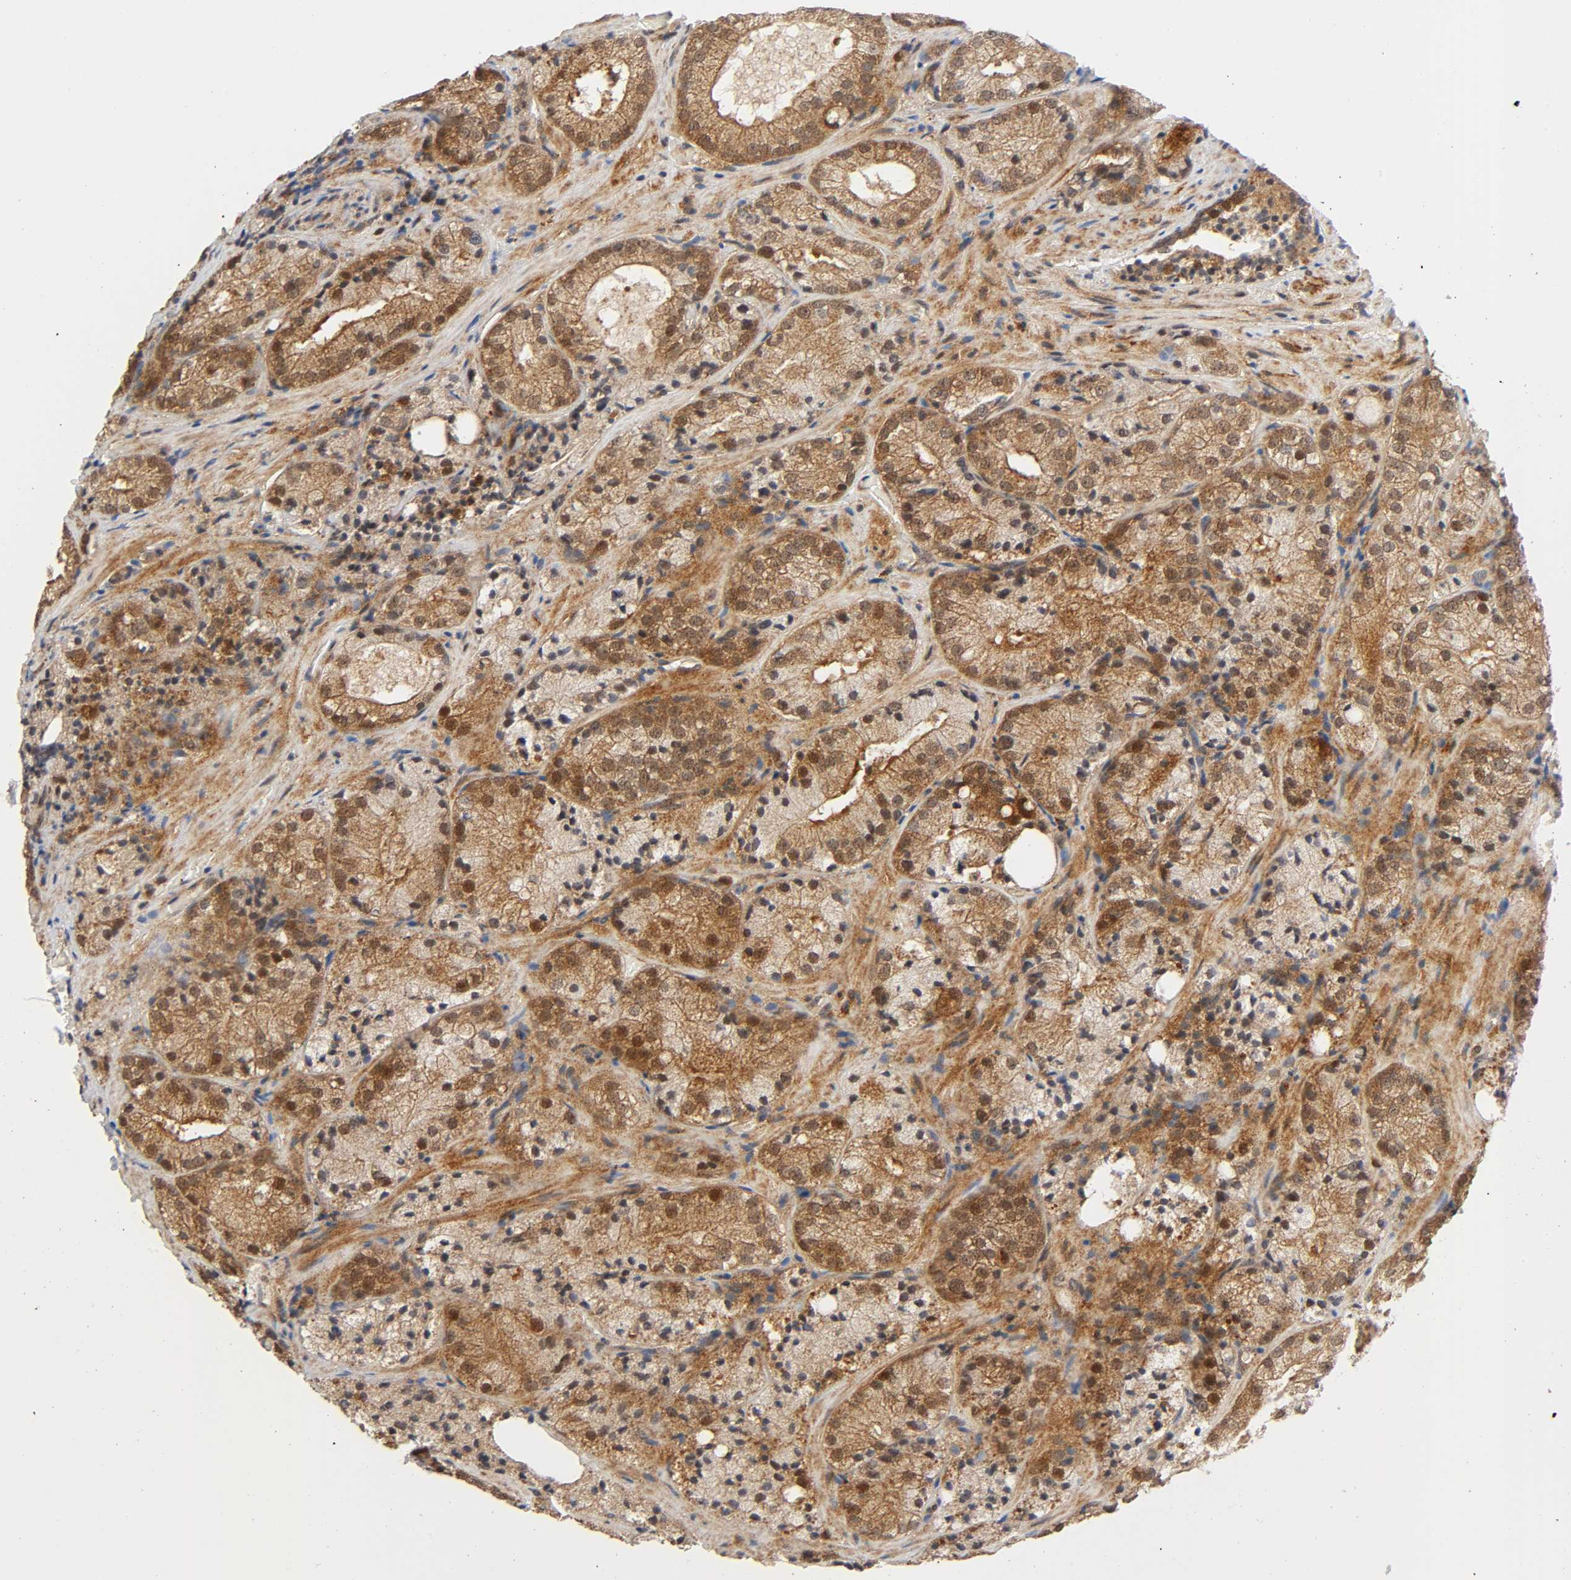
{"staining": {"intensity": "moderate", "quantity": ">75%", "location": "cytoplasmic/membranous,nuclear"}, "tissue": "prostate cancer", "cell_type": "Tumor cells", "image_type": "cancer", "snomed": [{"axis": "morphology", "description": "Adenocarcinoma, Low grade"}, {"axis": "topography", "description": "Prostate"}], "caption": "Moderate cytoplasmic/membranous and nuclear protein expression is identified in about >75% of tumor cells in low-grade adenocarcinoma (prostate). The staining was performed using DAB to visualize the protein expression in brown, while the nuclei were stained in blue with hematoxylin (Magnification: 20x).", "gene": "CASP9", "patient": {"sex": "male", "age": 60}}